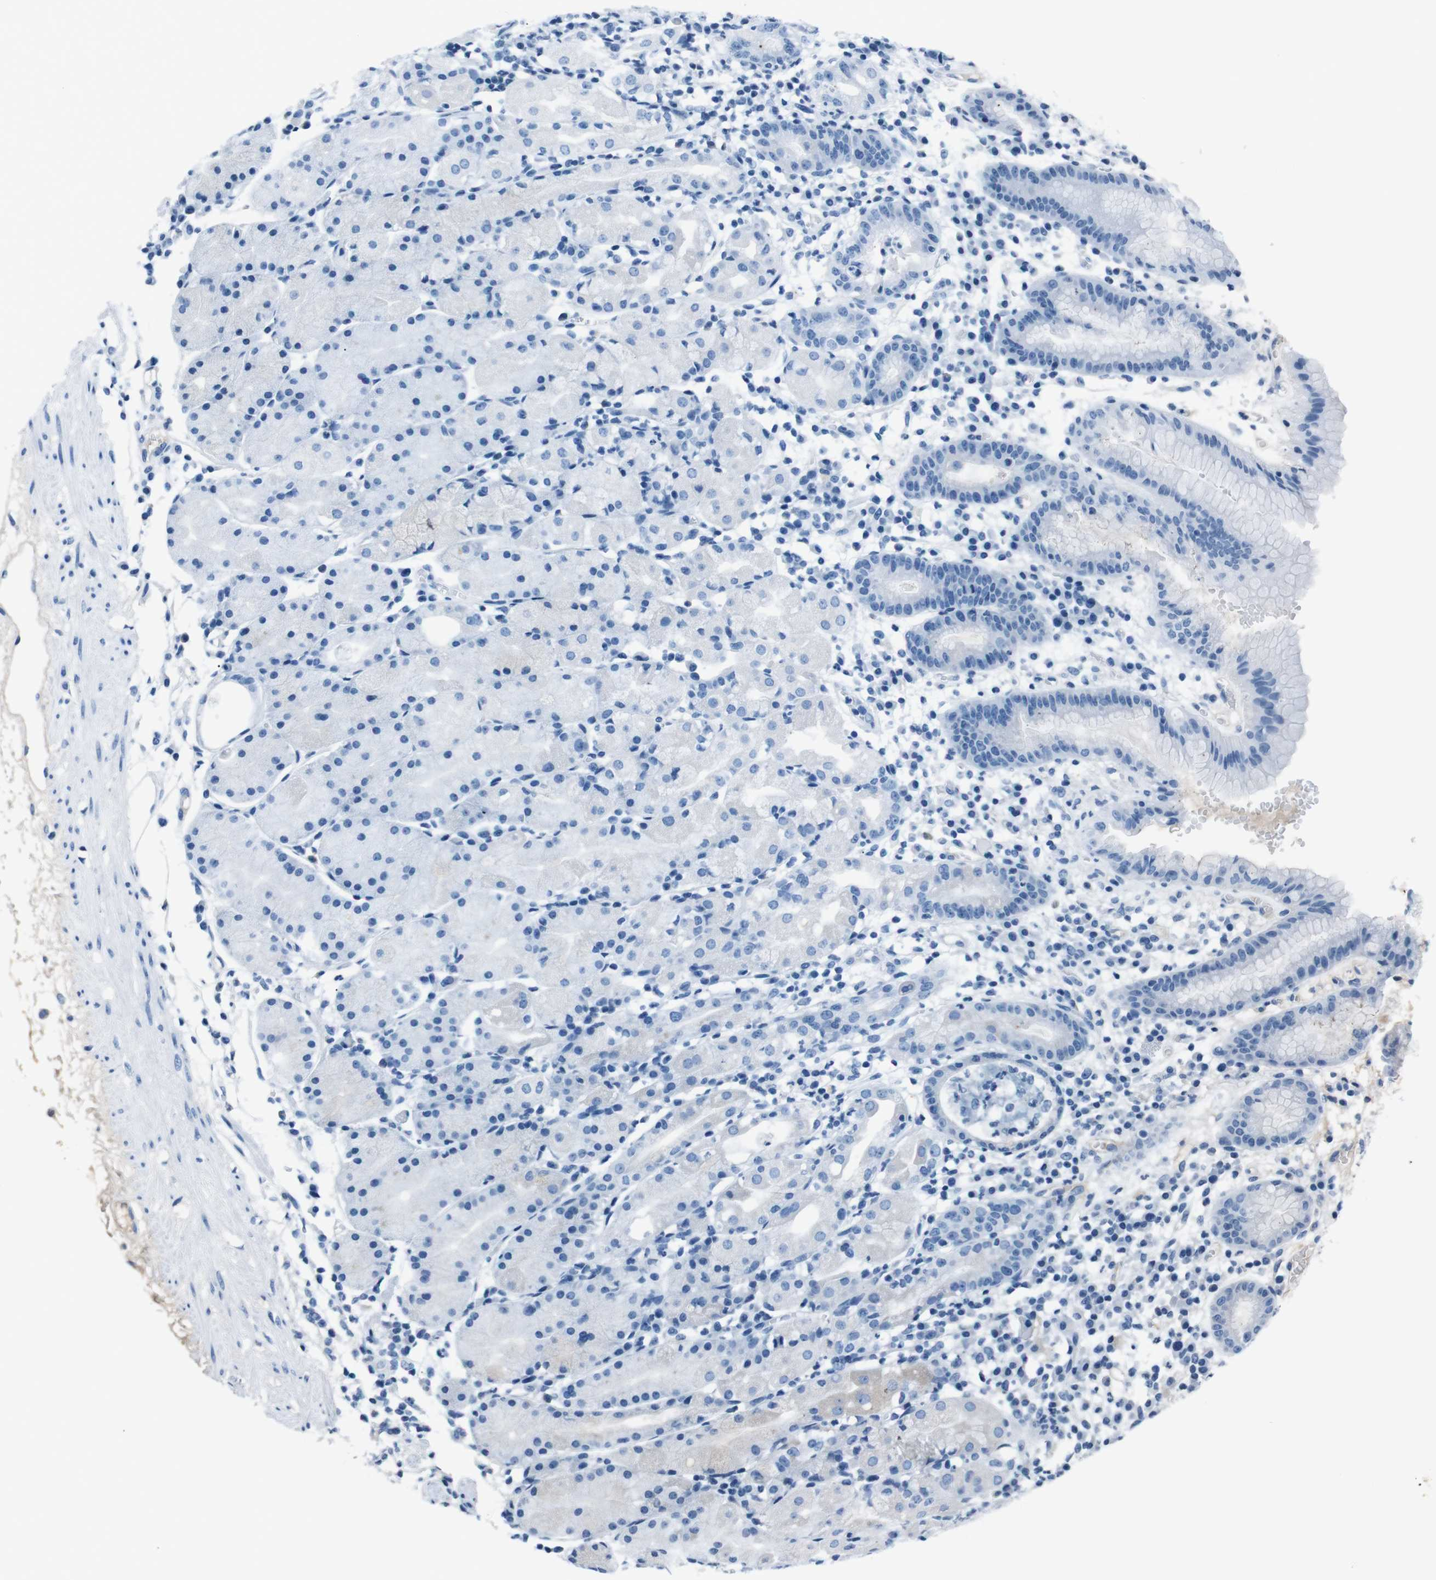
{"staining": {"intensity": "negative", "quantity": "none", "location": "none"}, "tissue": "stomach", "cell_type": "Glandular cells", "image_type": "normal", "snomed": [{"axis": "morphology", "description": "Normal tissue, NOS"}, {"axis": "topography", "description": "Stomach"}, {"axis": "topography", "description": "Stomach, lower"}], "caption": "Stomach was stained to show a protein in brown. There is no significant positivity in glandular cells. Brightfield microscopy of immunohistochemistry (IHC) stained with DAB (3,3'-diaminobenzidine) (brown) and hematoxylin (blue), captured at high magnification.", "gene": "LEP", "patient": {"sex": "female", "age": 75}}